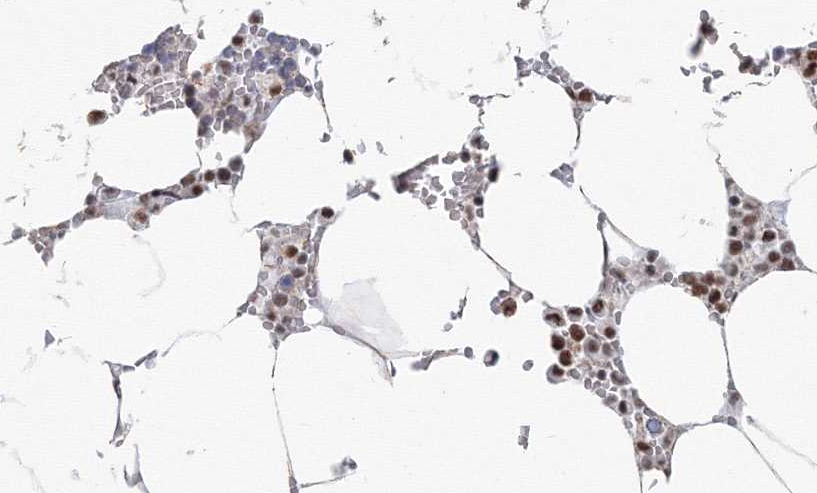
{"staining": {"intensity": "moderate", "quantity": "25%-75%", "location": "nuclear"}, "tissue": "bone marrow", "cell_type": "Hematopoietic cells", "image_type": "normal", "snomed": [{"axis": "morphology", "description": "Normal tissue, NOS"}, {"axis": "topography", "description": "Bone marrow"}], "caption": "Protein positivity by immunohistochemistry shows moderate nuclear staining in about 25%-75% of hematopoietic cells in benign bone marrow. (DAB (3,3'-diaminobenzidine) IHC, brown staining for protein, blue staining for nuclei).", "gene": "PPP4R2", "patient": {"sex": "male", "age": 70}}